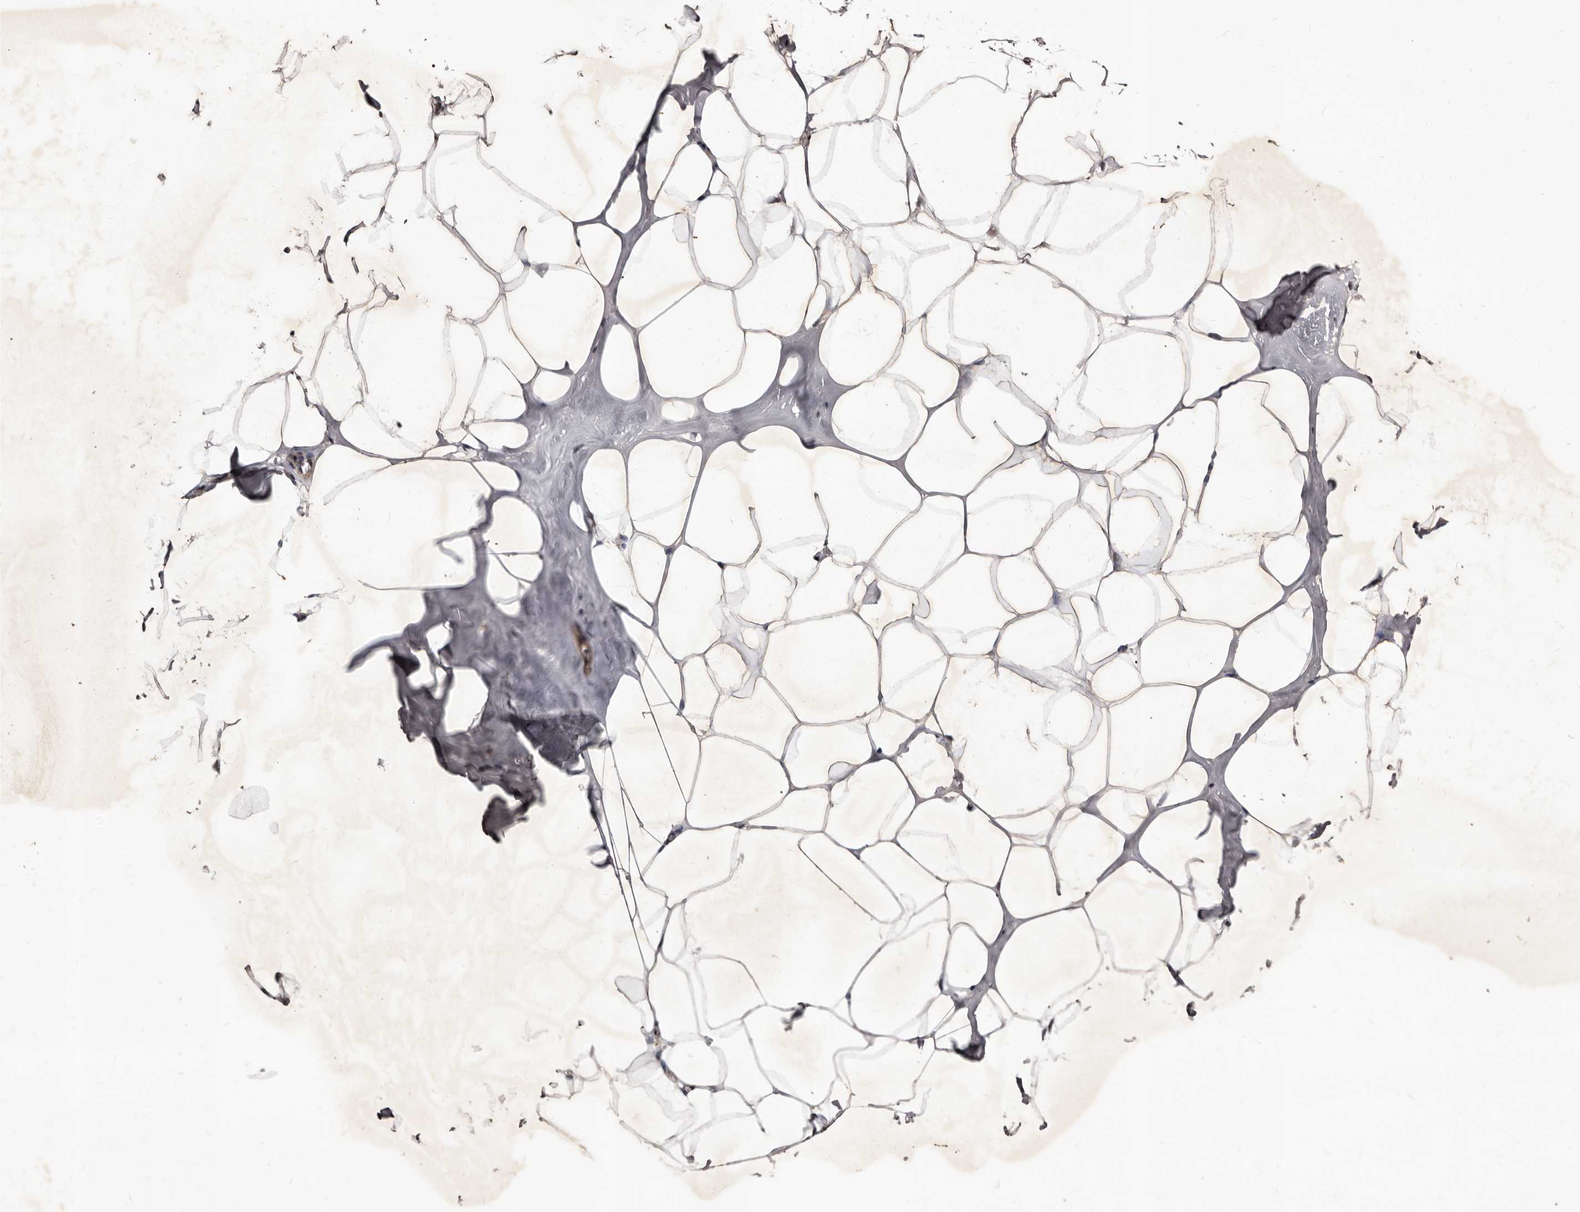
{"staining": {"intensity": "weak", "quantity": "25%-75%", "location": "cytoplasmic/membranous"}, "tissue": "adipose tissue", "cell_type": "Adipocytes", "image_type": "normal", "snomed": [{"axis": "morphology", "description": "Normal tissue, NOS"}, {"axis": "morphology", "description": "Fibrosis, NOS"}, {"axis": "topography", "description": "Breast"}, {"axis": "topography", "description": "Adipose tissue"}], "caption": "Protein expression analysis of normal human adipose tissue reveals weak cytoplasmic/membranous expression in about 25%-75% of adipocytes. The staining is performed using DAB (3,3'-diaminobenzidine) brown chromogen to label protein expression. The nuclei are counter-stained blue using hematoxylin.", "gene": "MKRN3", "patient": {"sex": "female", "age": 39}}